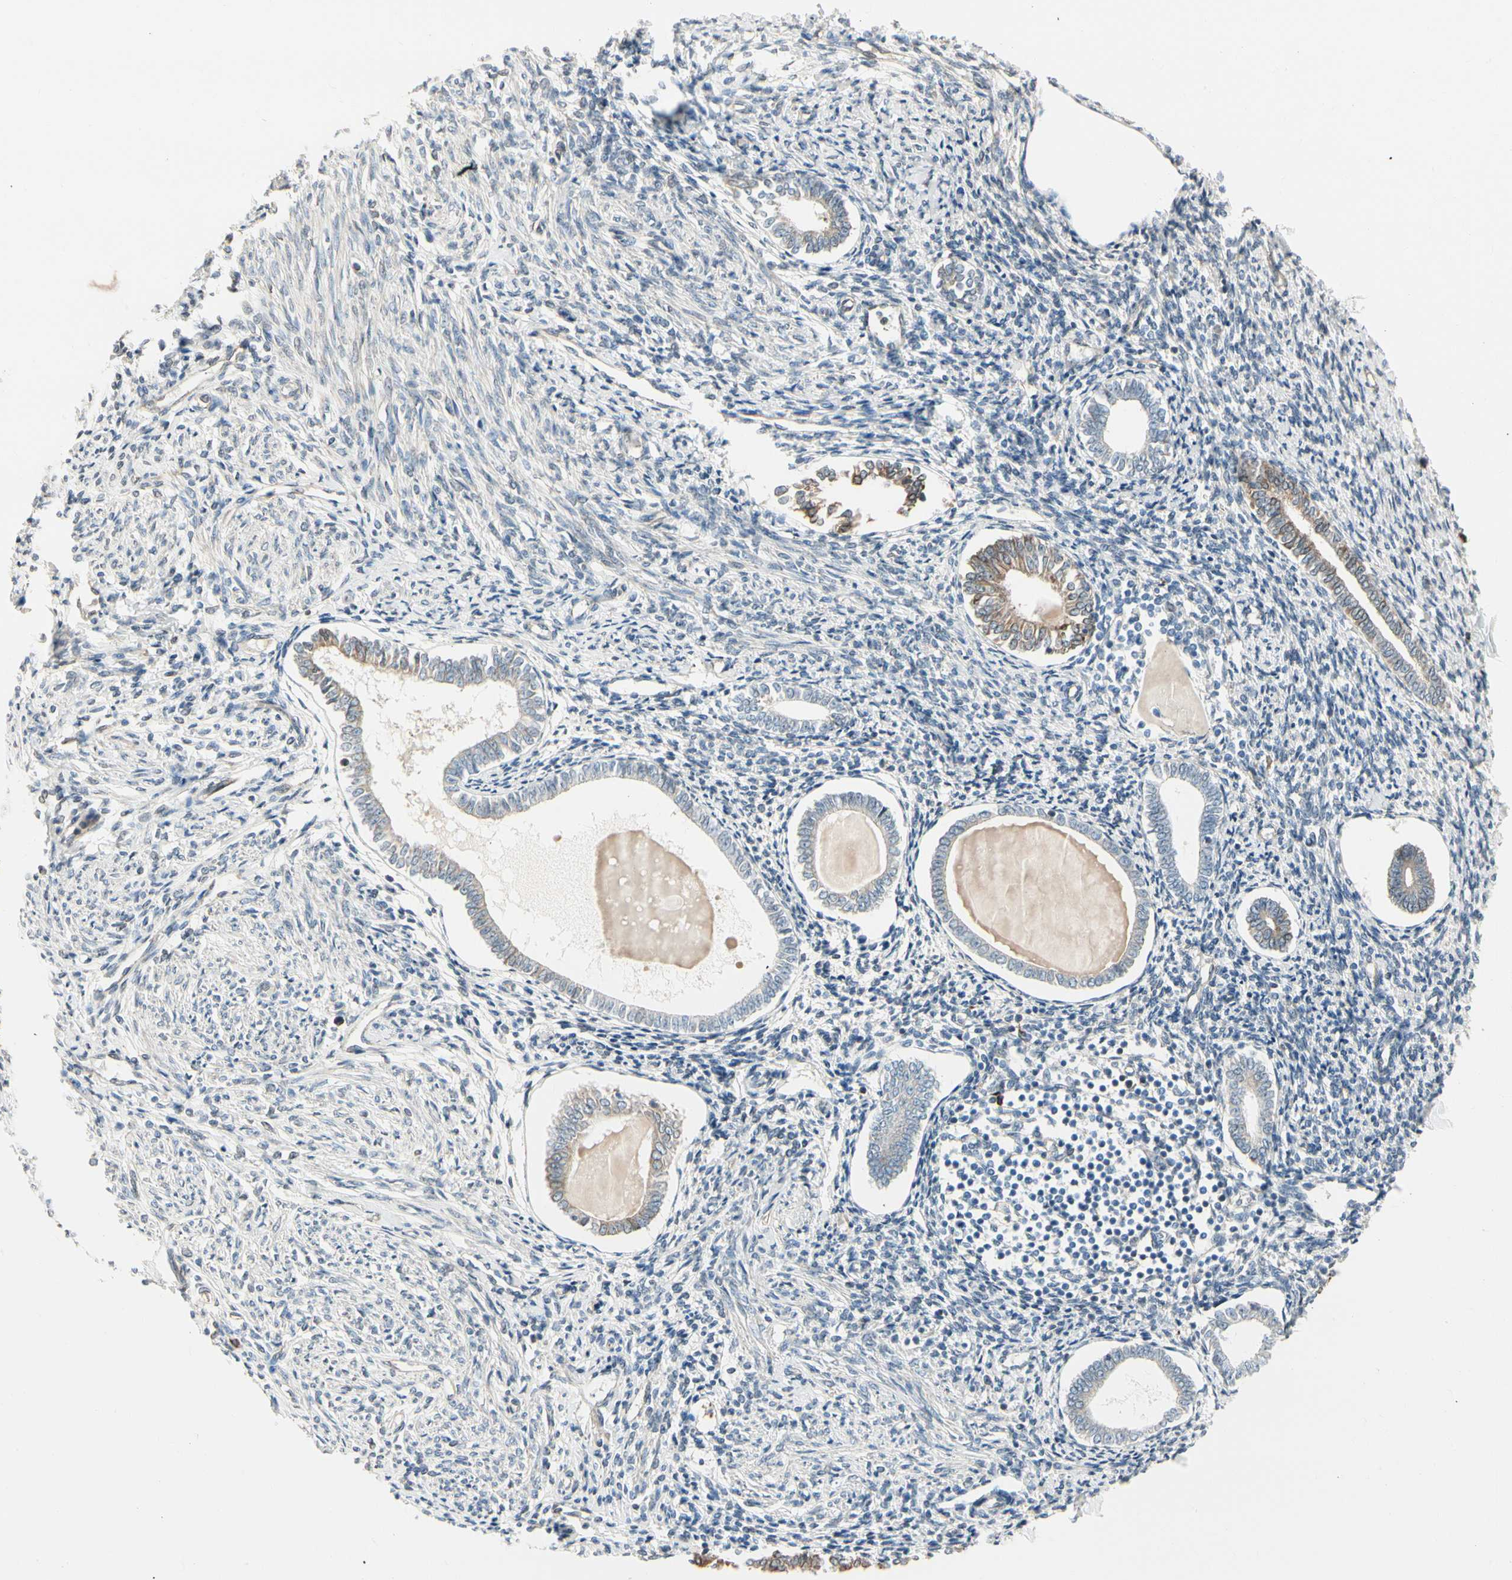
{"staining": {"intensity": "weak", "quantity": ">75%", "location": "cytoplasmic/membranous"}, "tissue": "endometrium", "cell_type": "Cells in endometrial stroma", "image_type": "normal", "snomed": [{"axis": "morphology", "description": "Normal tissue, NOS"}, {"axis": "topography", "description": "Endometrium"}], "caption": "Unremarkable endometrium displays weak cytoplasmic/membranous staining in approximately >75% of cells in endometrial stroma.", "gene": "NUCB2", "patient": {"sex": "female", "age": 71}}